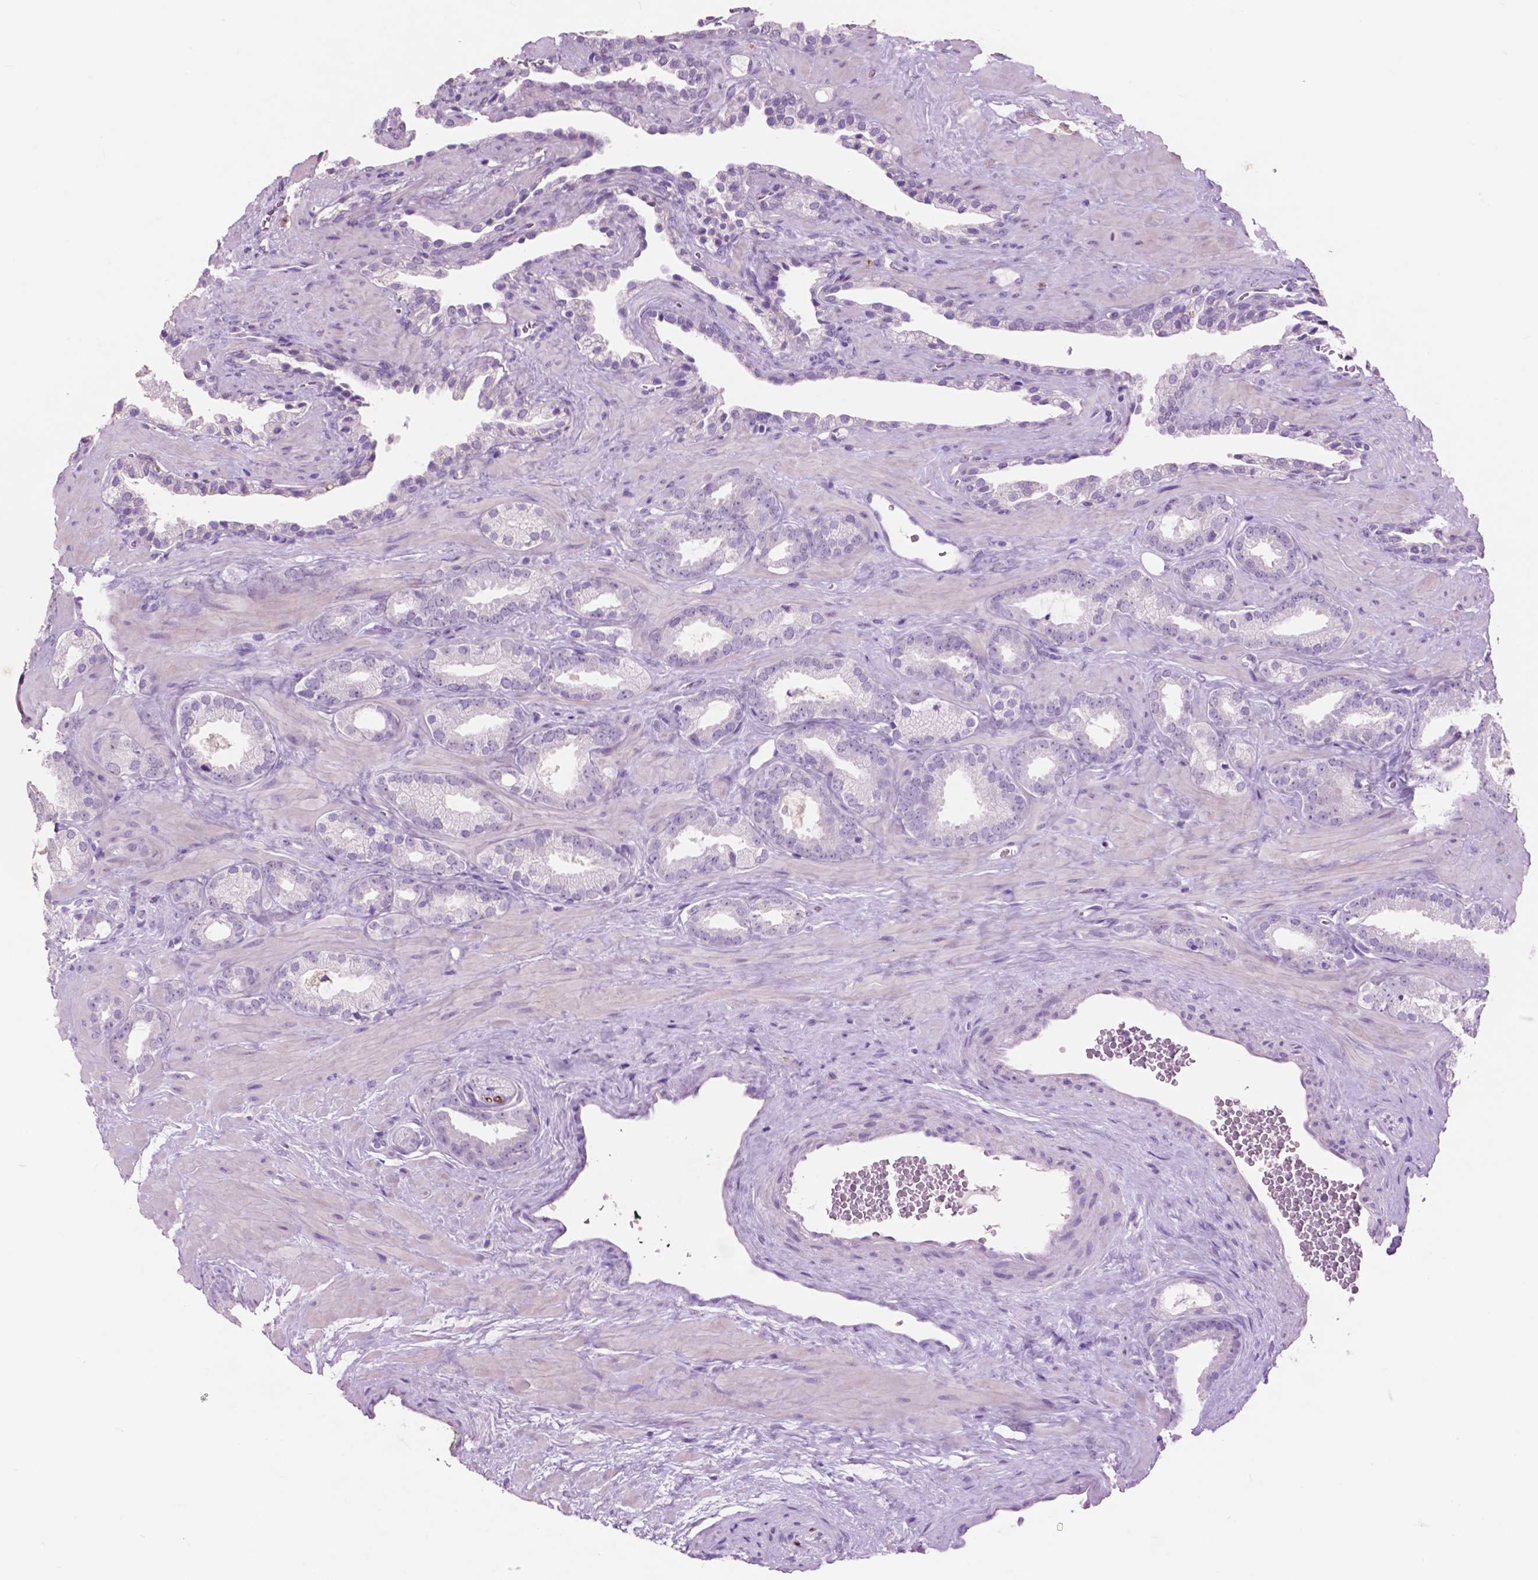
{"staining": {"intensity": "negative", "quantity": "none", "location": "none"}, "tissue": "prostate cancer", "cell_type": "Tumor cells", "image_type": "cancer", "snomed": [{"axis": "morphology", "description": "Adenocarcinoma, Low grade"}, {"axis": "topography", "description": "Prostate"}], "caption": "Immunohistochemical staining of human prostate adenocarcinoma (low-grade) reveals no significant positivity in tumor cells. (DAB IHC visualized using brightfield microscopy, high magnification).", "gene": "IDO1", "patient": {"sex": "male", "age": 62}}